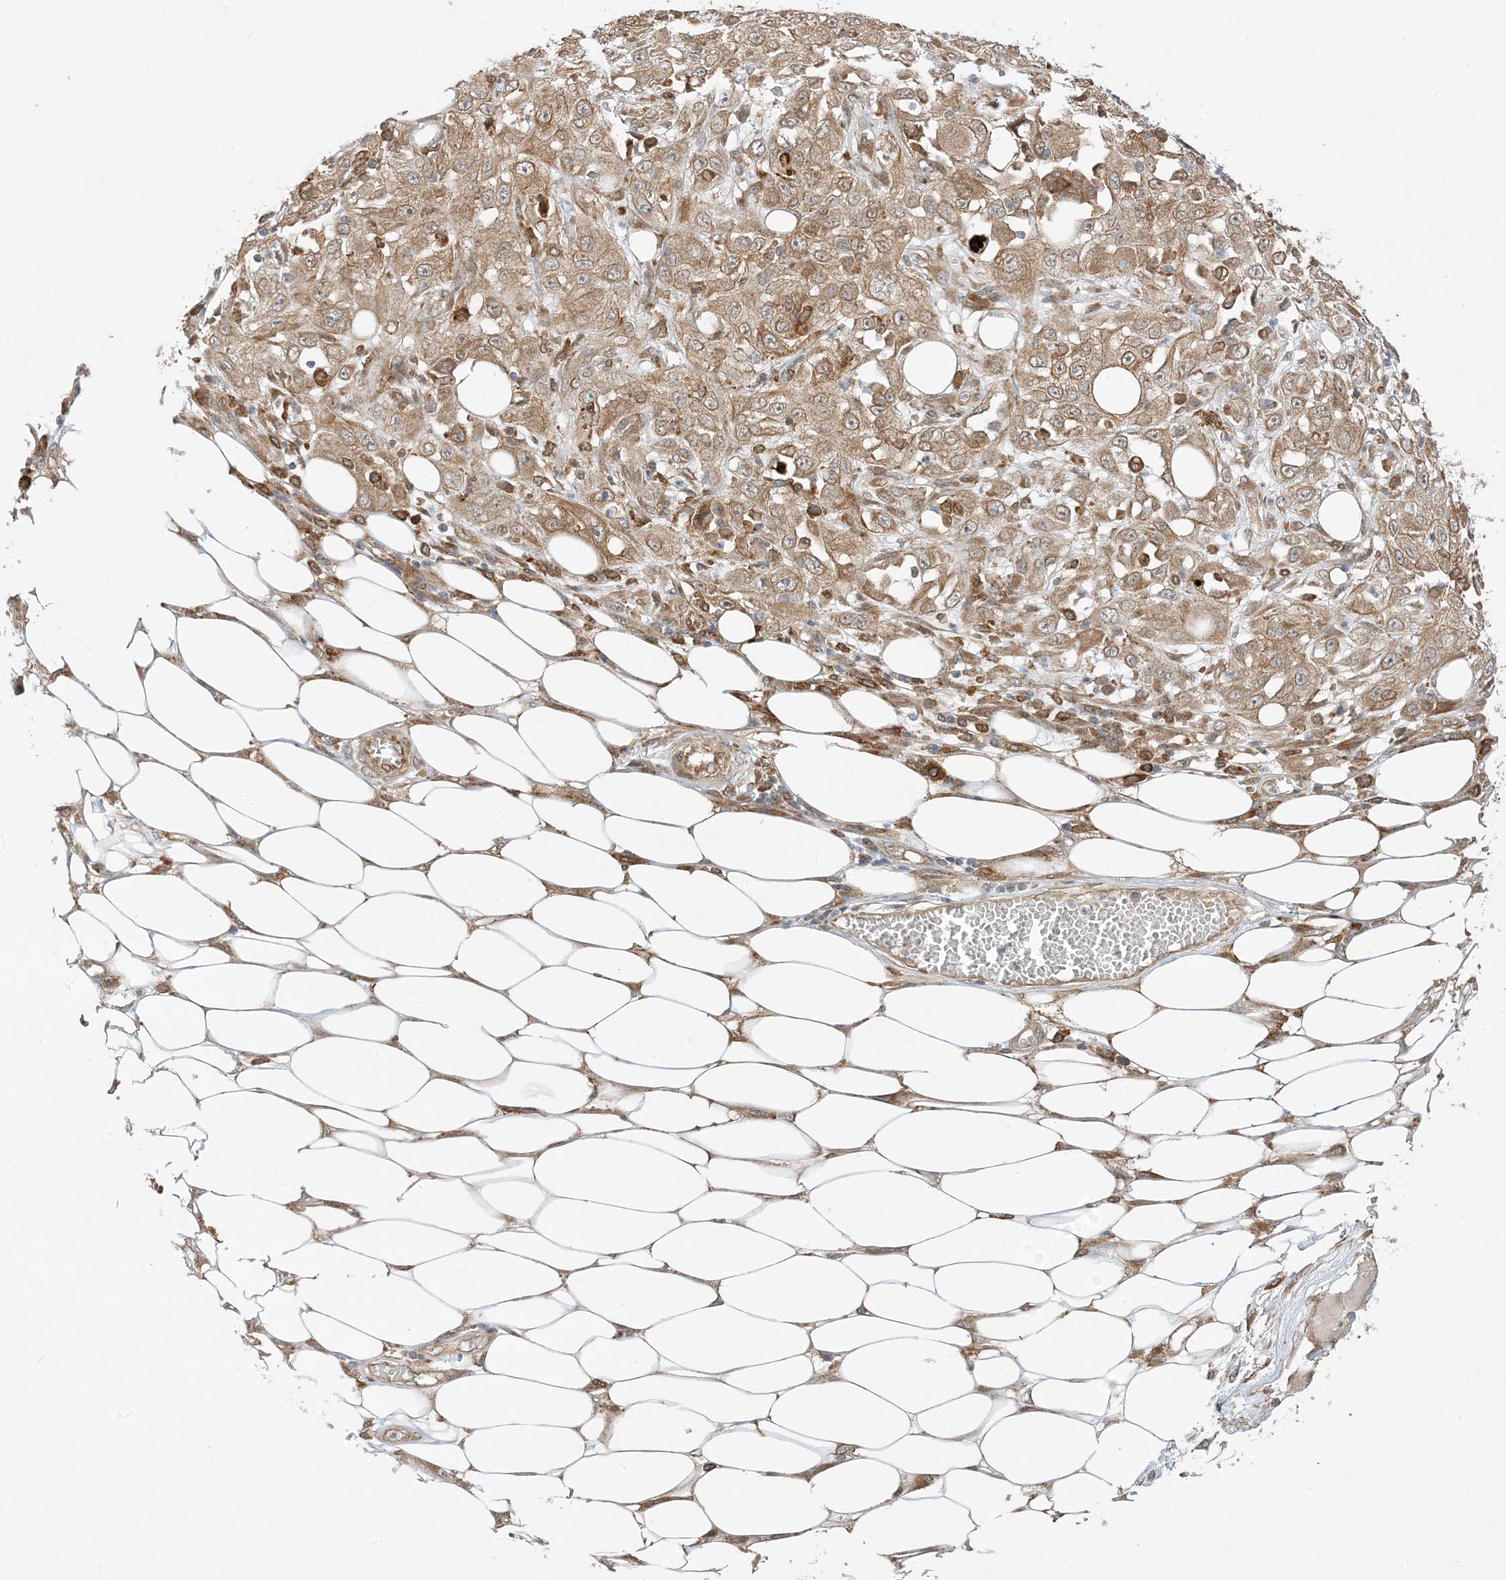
{"staining": {"intensity": "moderate", "quantity": ">75%", "location": "cytoplasmic/membranous"}, "tissue": "skin cancer", "cell_type": "Tumor cells", "image_type": "cancer", "snomed": [{"axis": "morphology", "description": "Squamous cell carcinoma, NOS"}, {"axis": "morphology", "description": "Squamous cell carcinoma, metastatic, NOS"}, {"axis": "topography", "description": "Skin"}, {"axis": "topography", "description": "Lymph node"}], "caption": "Protein expression analysis of skin metastatic squamous cell carcinoma exhibits moderate cytoplasmic/membranous staining in approximately >75% of tumor cells. (IHC, brightfield microscopy, high magnification).", "gene": "SCARF2", "patient": {"sex": "male", "age": 75}}